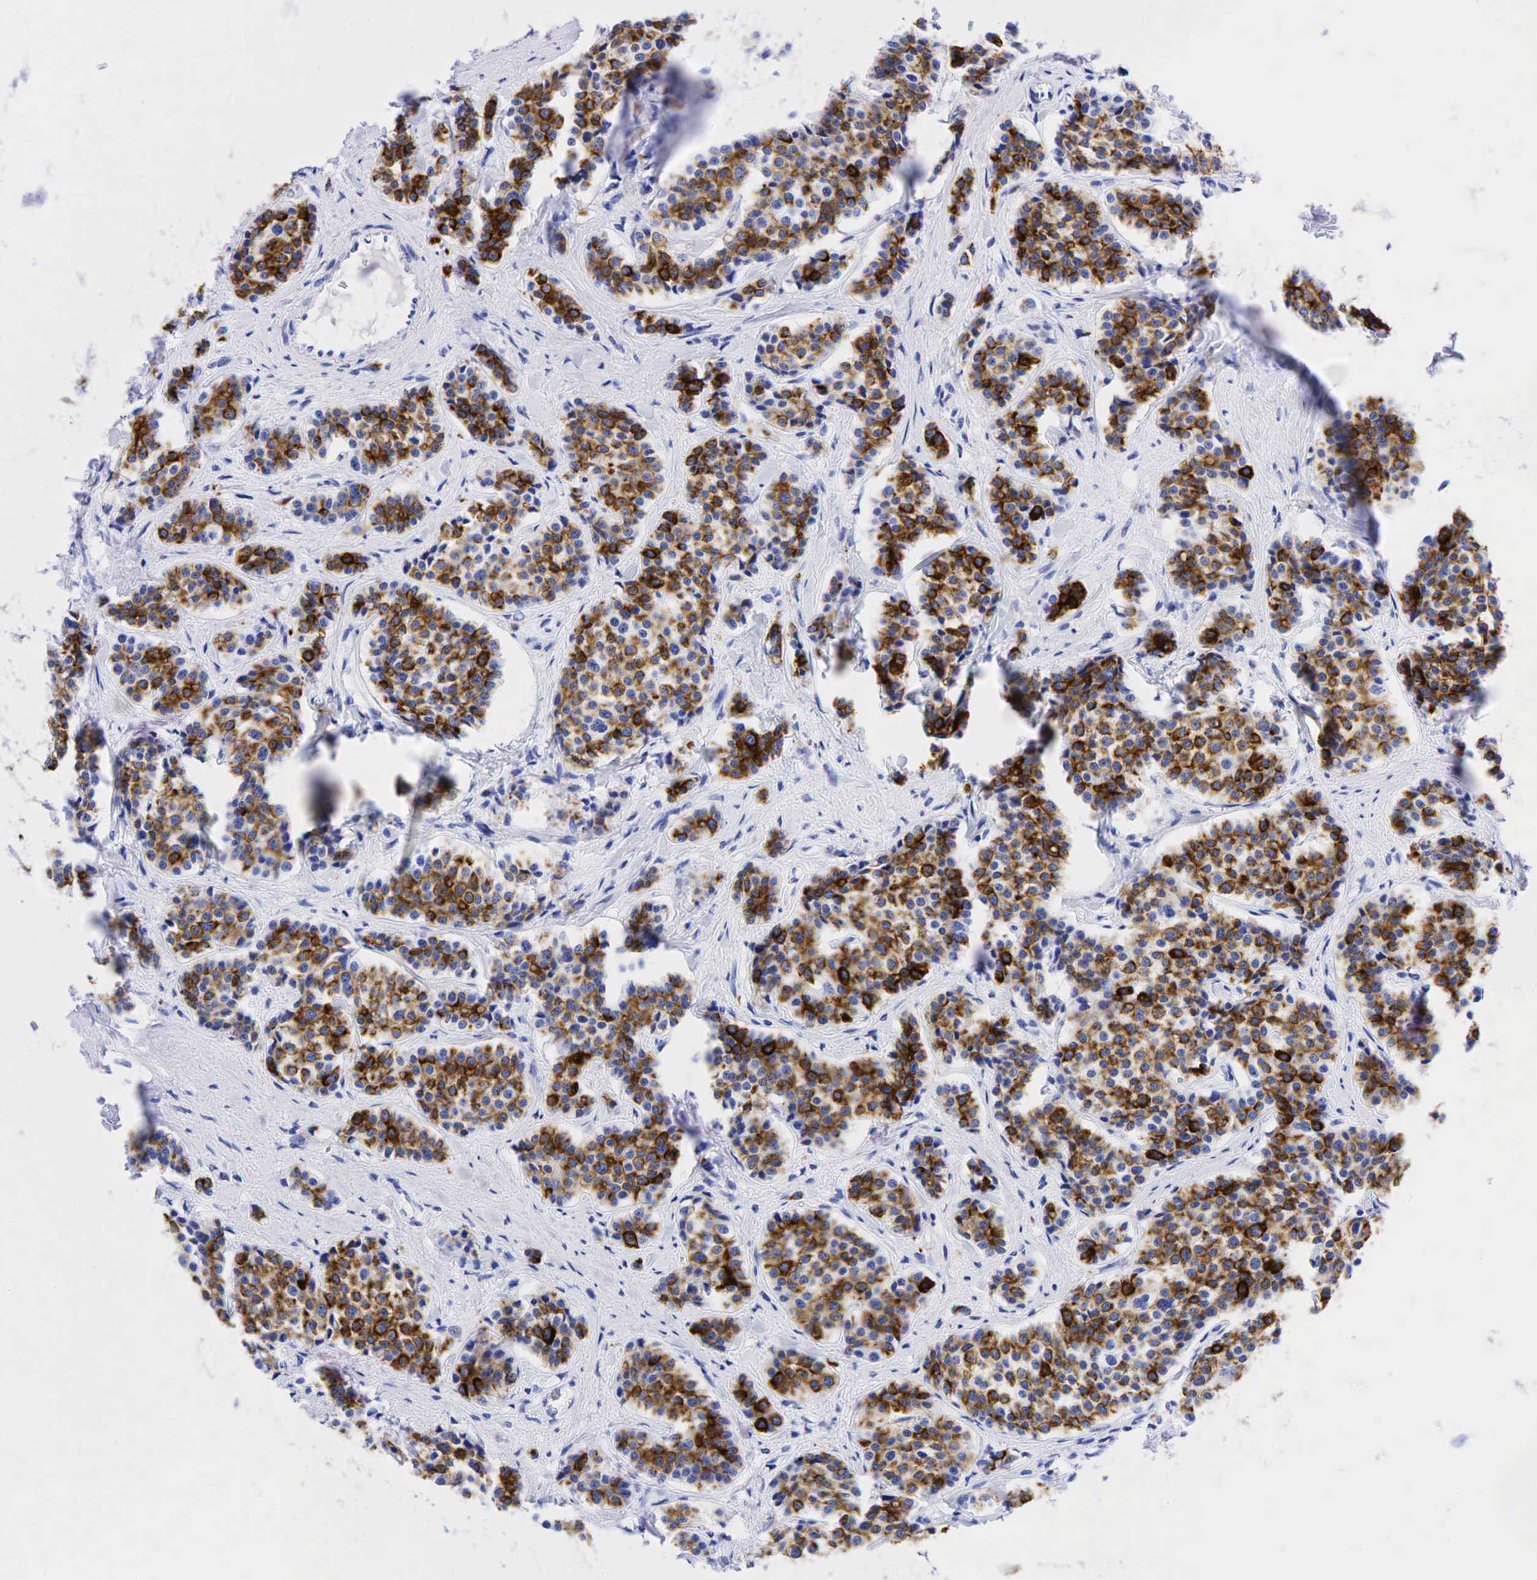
{"staining": {"intensity": "strong", "quantity": ">75%", "location": "cytoplasmic/membranous"}, "tissue": "carcinoid", "cell_type": "Tumor cells", "image_type": "cancer", "snomed": [{"axis": "morphology", "description": "Carcinoid, malignant, NOS"}, {"axis": "topography", "description": "Small intestine"}], "caption": "High-magnification brightfield microscopy of carcinoid stained with DAB (3,3'-diaminobenzidine) (brown) and counterstained with hematoxylin (blue). tumor cells exhibit strong cytoplasmic/membranous staining is identified in approximately>75% of cells.", "gene": "KRT19", "patient": {"sex": "male", "age": 60}}